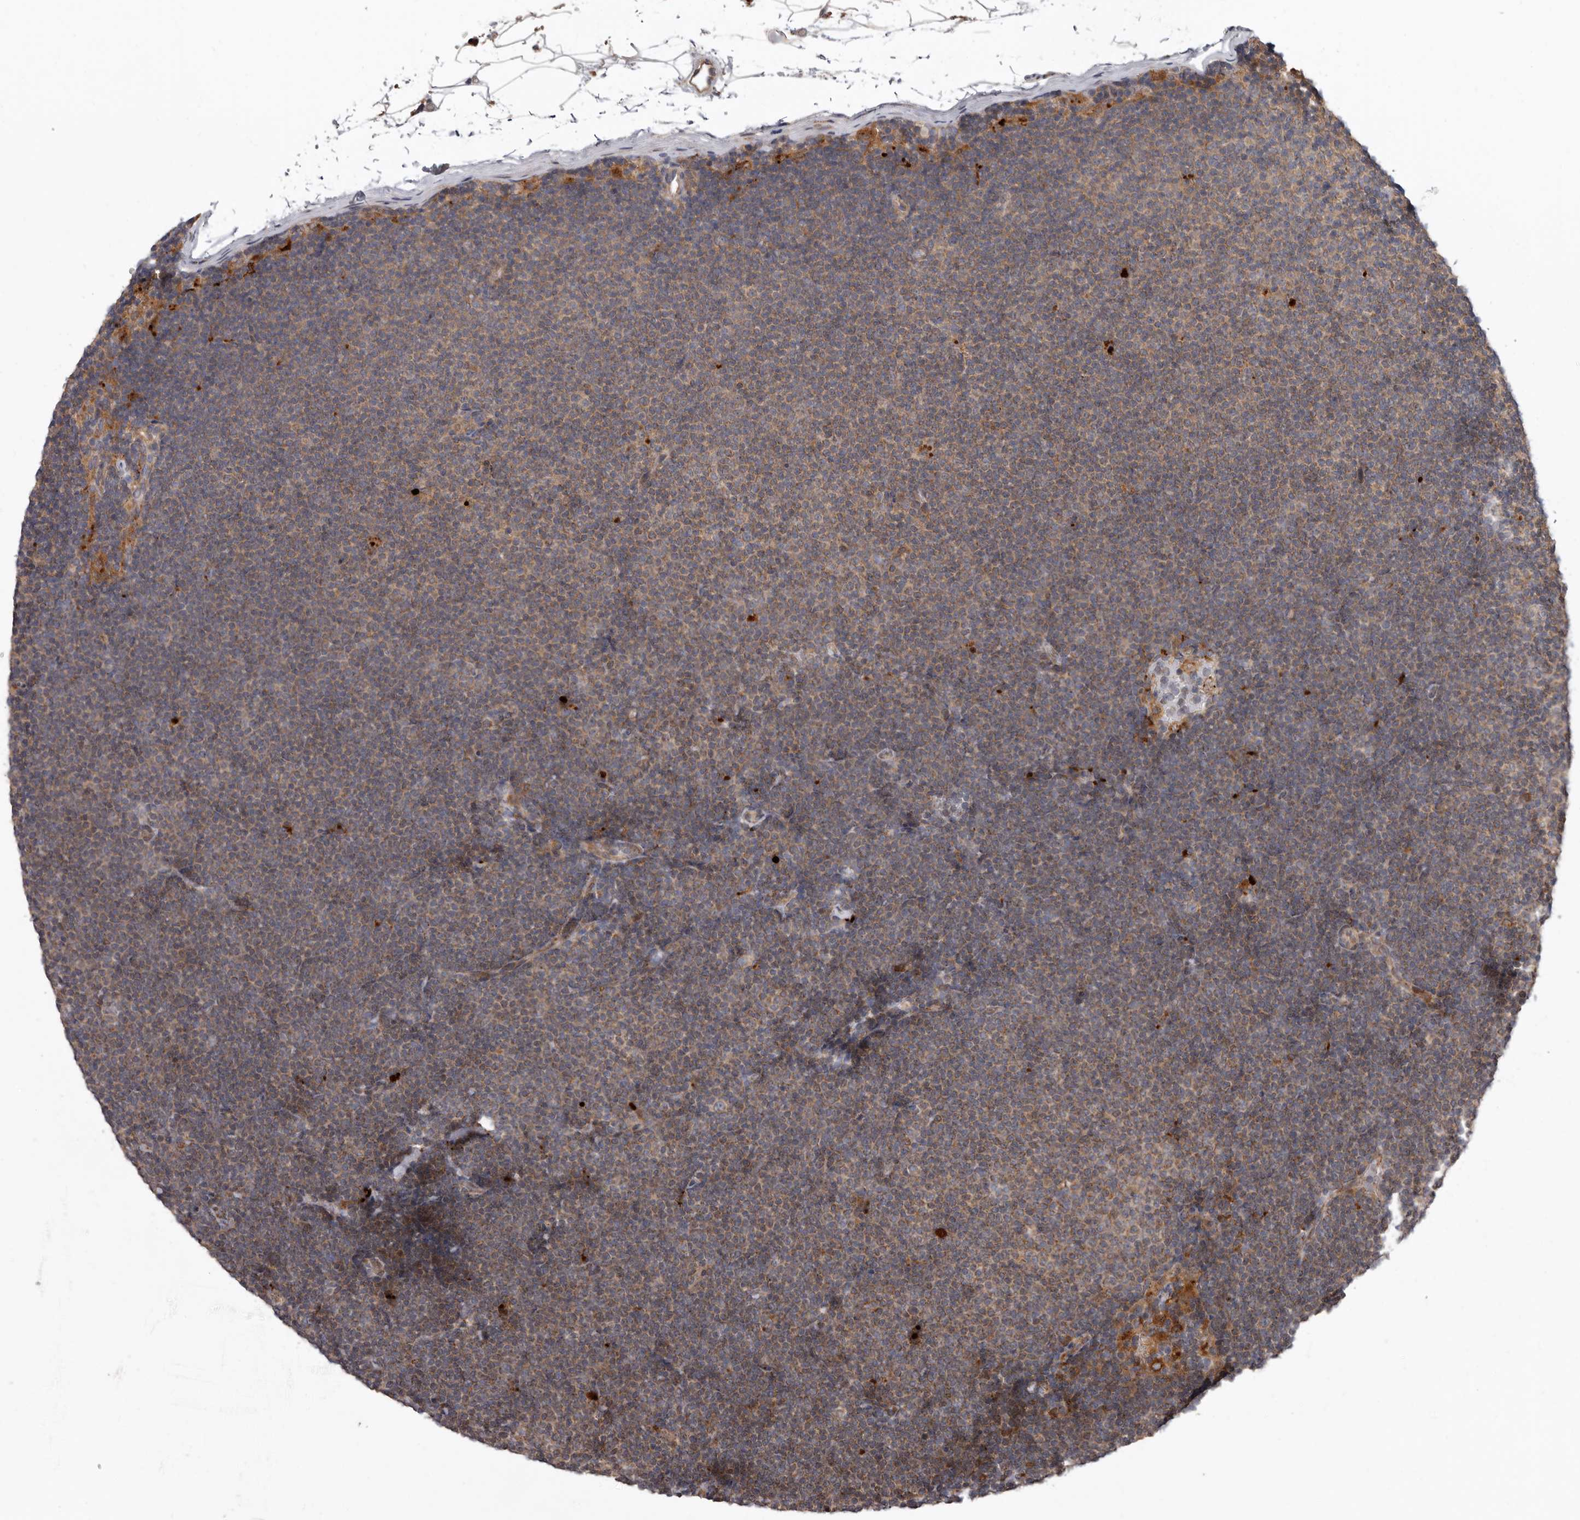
{"staining": {"intensity": "weak", "quantity": ">75%", "location": "cytoplasmic/membranous"}, "tissue": "lymphoma", "cell_type": "Tumor cells", "image_type": "cancer", "snomed": [{"axis": "morphology", "description": "Malignant lymphoma, non-Hodgkin's type, Low grade"}, {"axis": "topography", "description": "Lymph node"}], "caption": "An image showing weak cytoplasmic/membranous expression in about >75% of tumor cells in low-grade malignant lymphoma, non-Hodgkin's type, as visualized by brown immunohistochemical staining.", "gene": "FGFR4", "patient": {"sex": "female", "age": 53}}